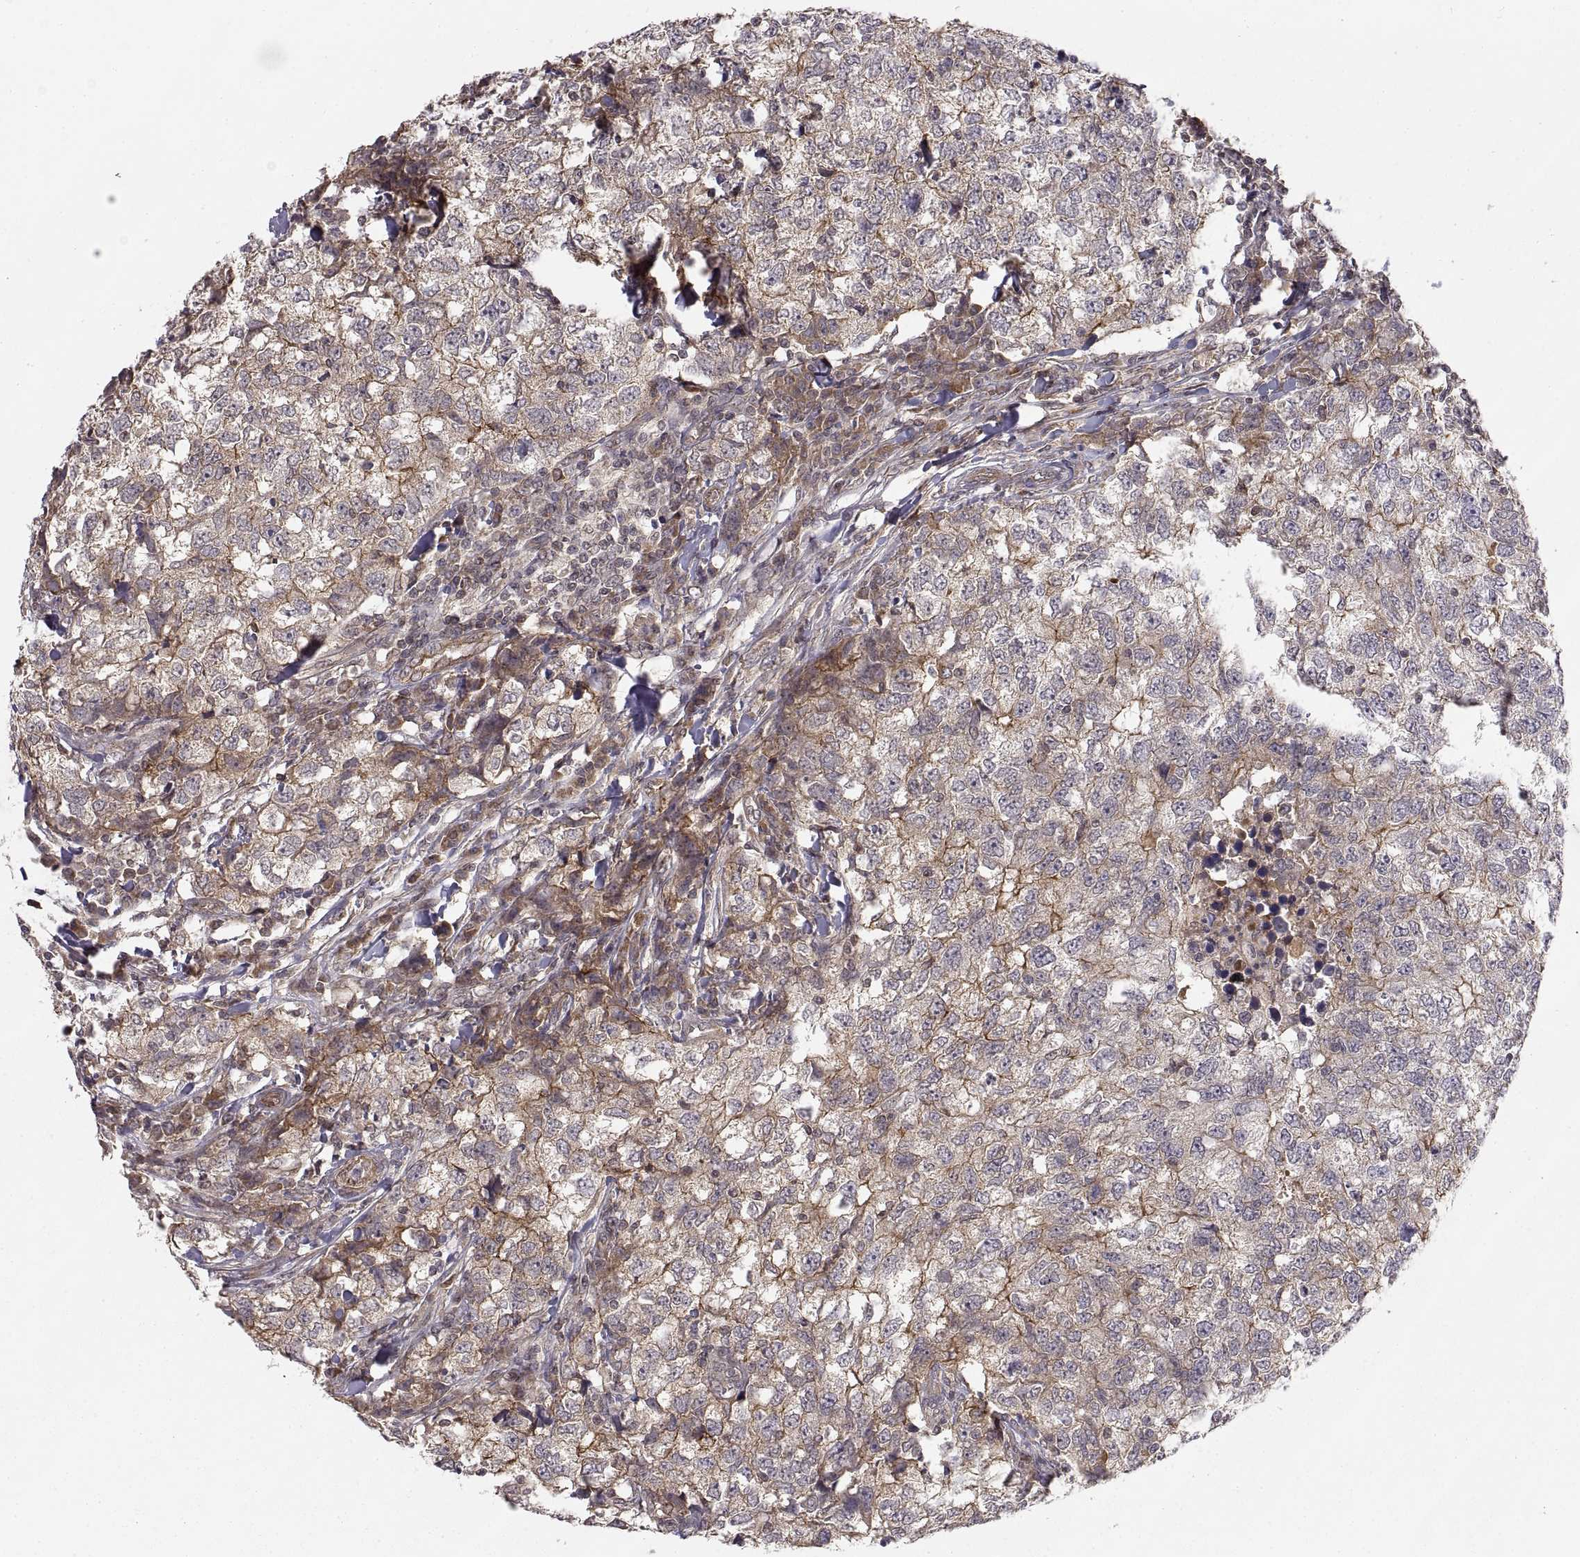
{"staining": {"intensity": "strong", "quantity": "<25%", "location": "cytoplasmic/membranous"}, "tissue": "breast cancer", "cell_type": "Tumor cells", "image_type": "cancer", "snomed": [{"axis": "morphology", "description": "Duct carcinoma"}, {"axis": "topography", "description": "Breast"}], "caption": "A high-resolution micrograph shows IHC staining of infiltrating ductal carcinoma (breast), which demonstrates strong cytoplasmic/membranous staining in approximately <25% of tumor cells. (Brightfield microscopy of DAB IHC at high magnification).", "gene": "ABL2", "patient": {"sex": "female", "age": 30}}